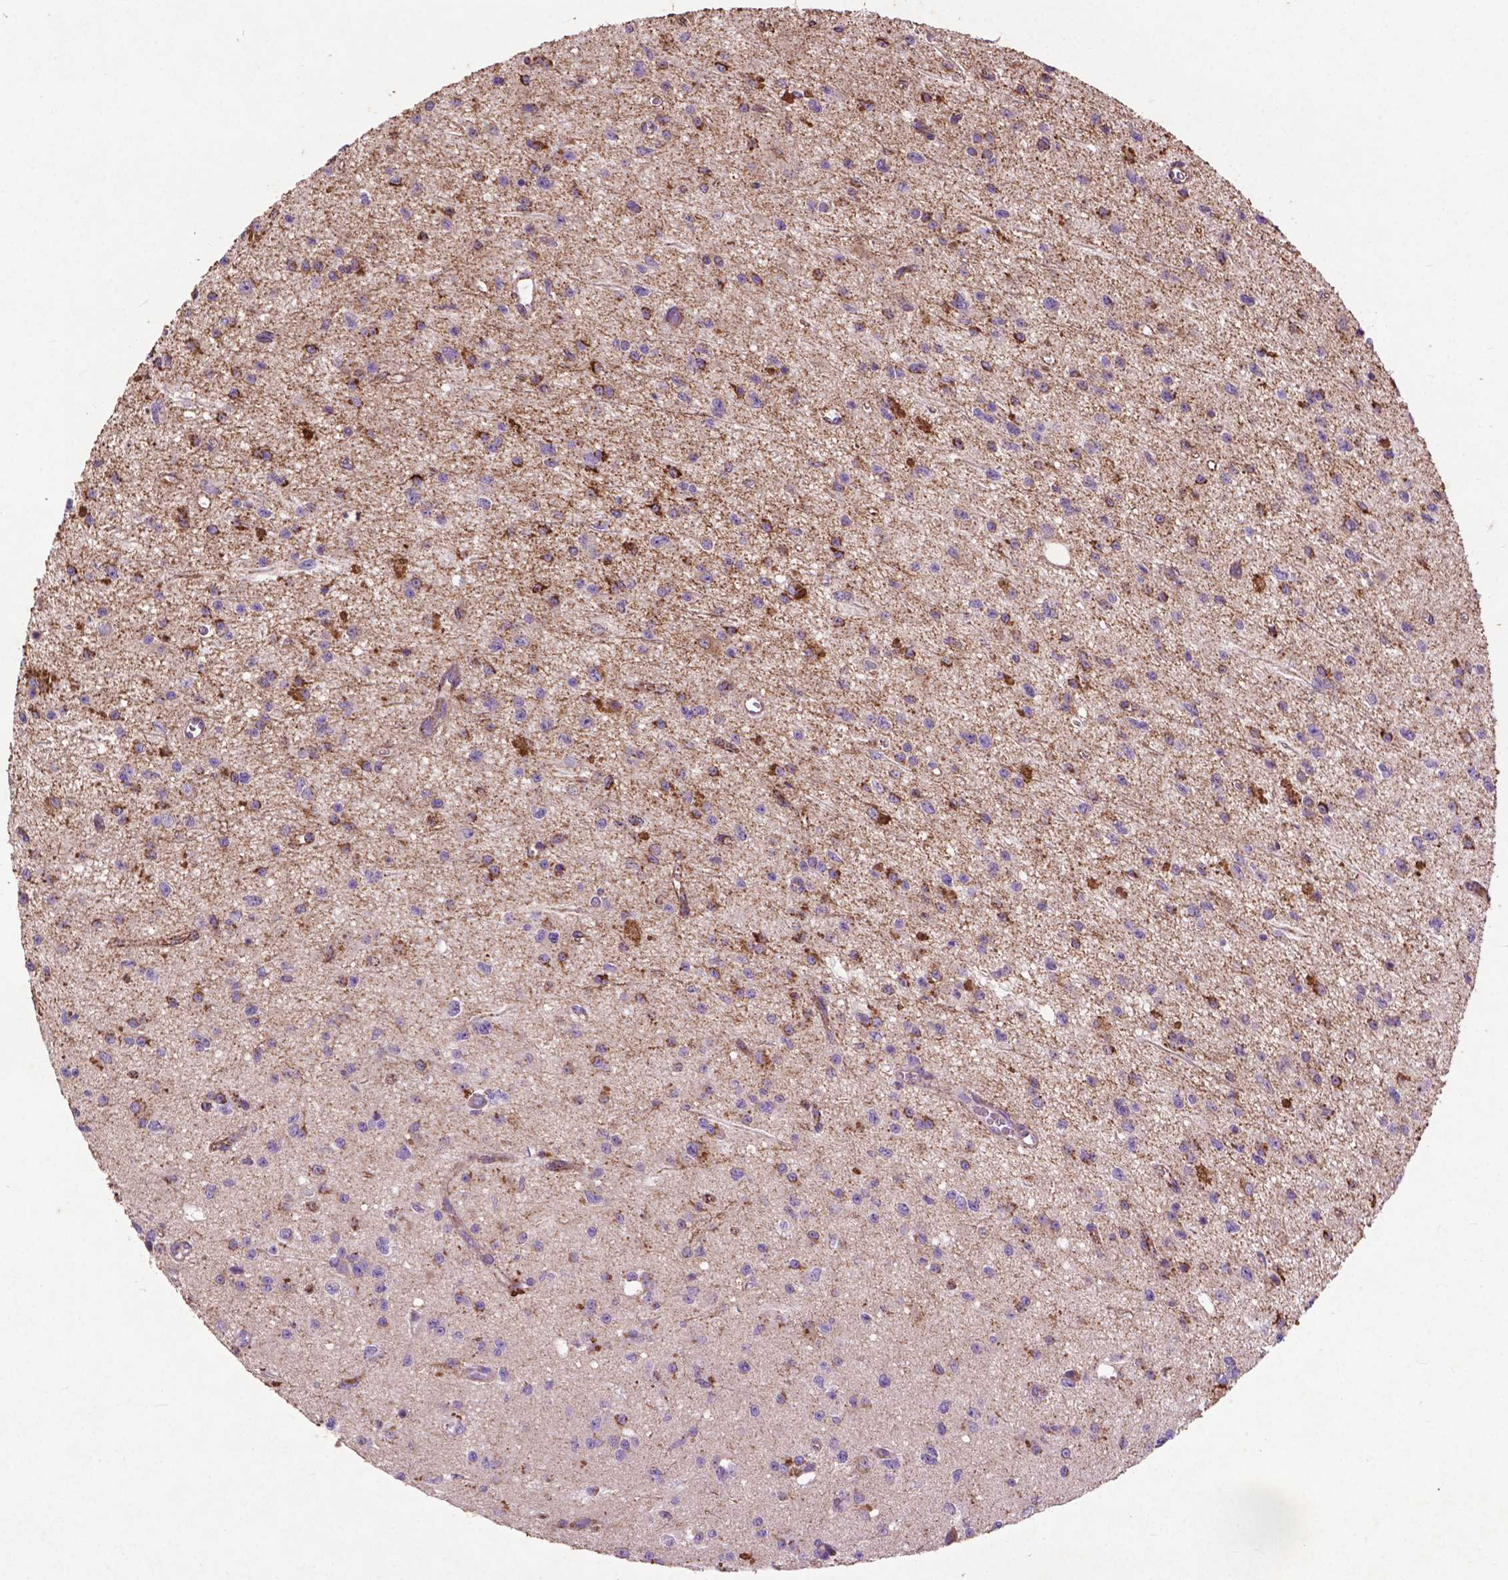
{"staining": {"intensity": "strong", "quantity": "25%-75%", "location": "cytoplasmic/membranous"}, "tissue": "glioma", "cell_type": "Tumor cells", "image_type": "cancer", "snomed": [{"axis": "morphology", "description": "Glioma, malignant, Low grade"}, {"axis": "topography", "description": "Brain"}], "caption": "Tumor cells display strong cytoplasmic/membranous expression in approximately 25%-75% of cells in malignant glioma (low-grade).", "gene": "THEGL", "patient": {"sex": "female", "age": 45}}